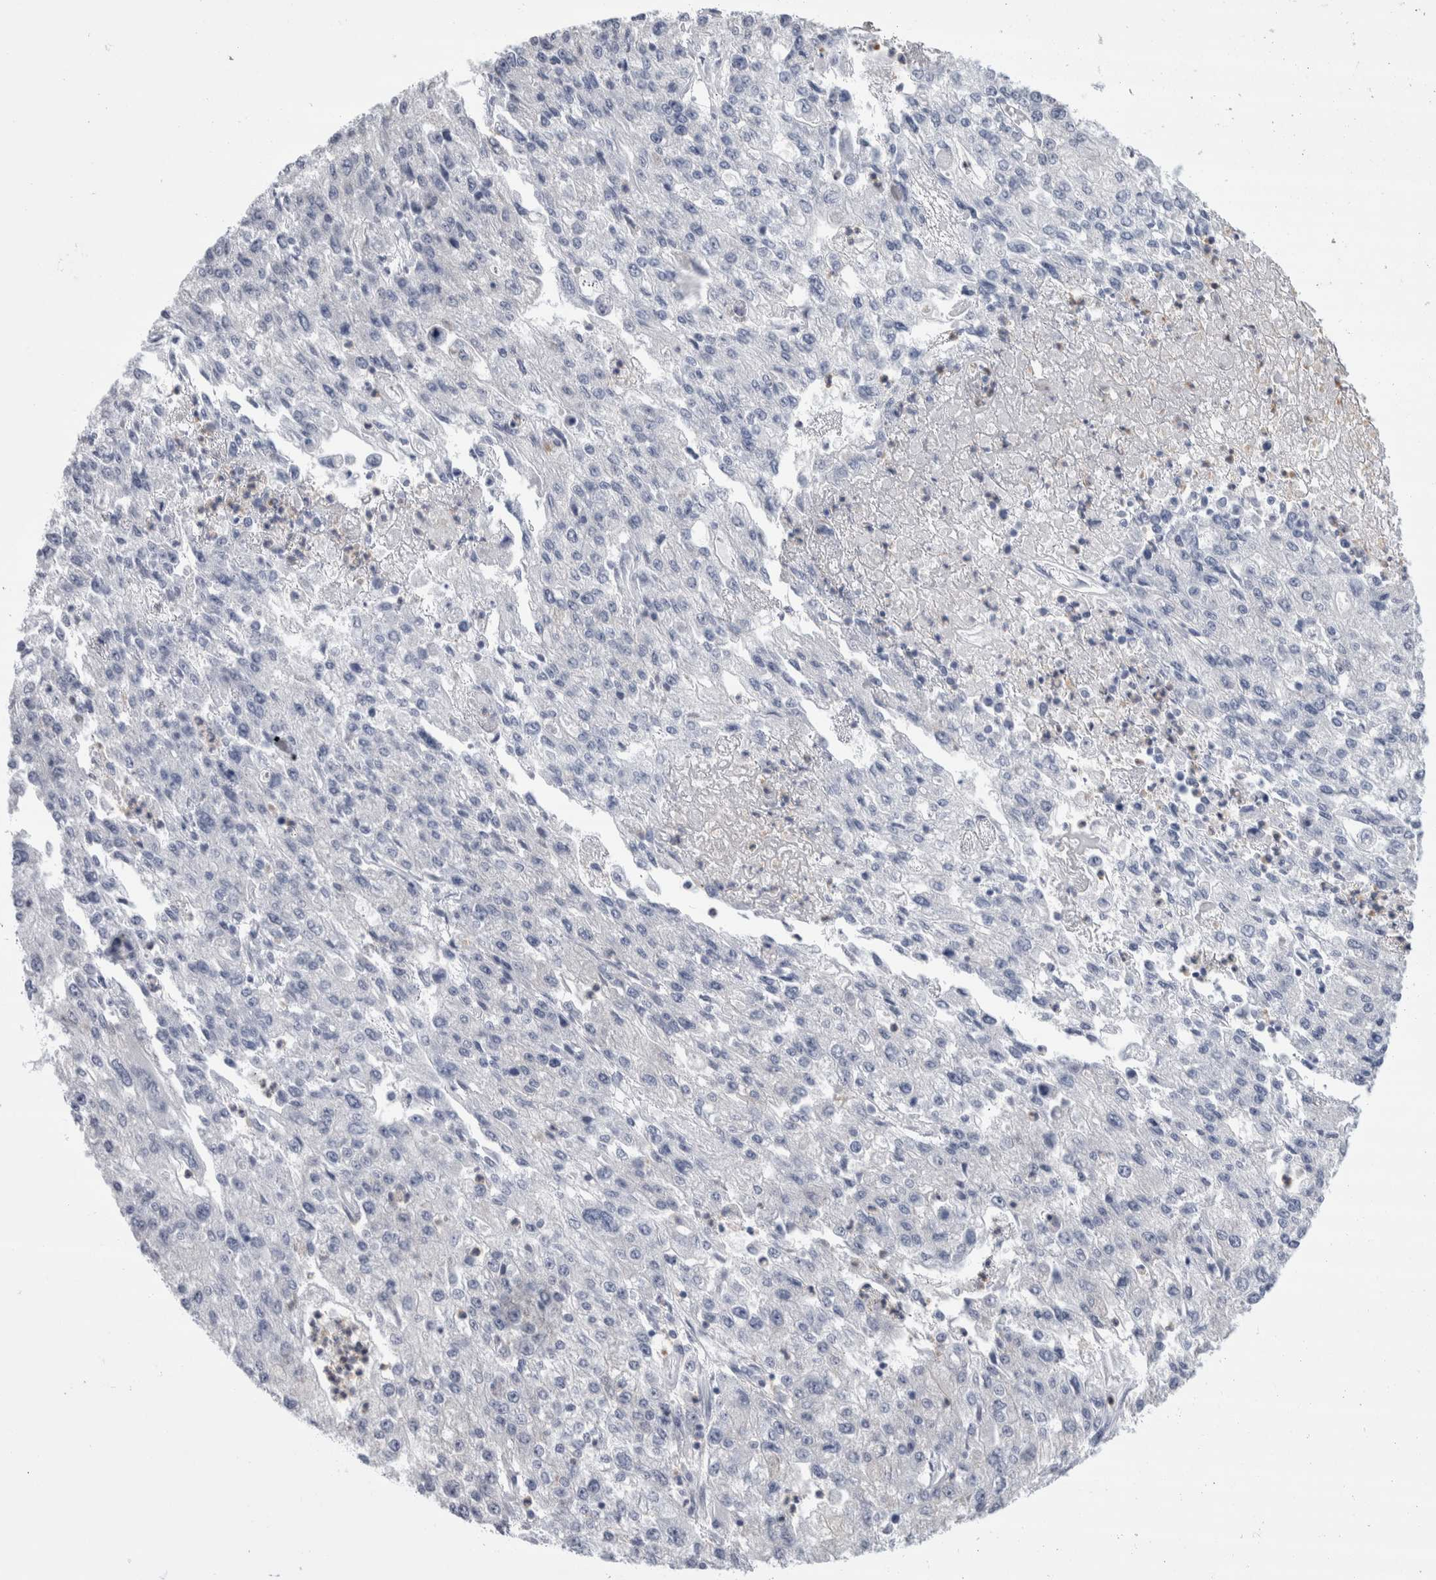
{"staining": {"intensity": "negative", "quantity": "none", "location": "none"}, "tissue": "endometrial cancer", "cell_type": "Tumor cells", "image_type": "cancer", "snomed": [{"axis": "morphology", "description": "Adenocarcinoma, NOS"}, {"axis": "topography", "description": "Endometrium"}], "caption": "The histopathology image exhibits no staining of tumor cells in adenocarcinoma (endometrial).", "gene": "LURAP1L", "patient": {"sex": "female", "age": 49}}